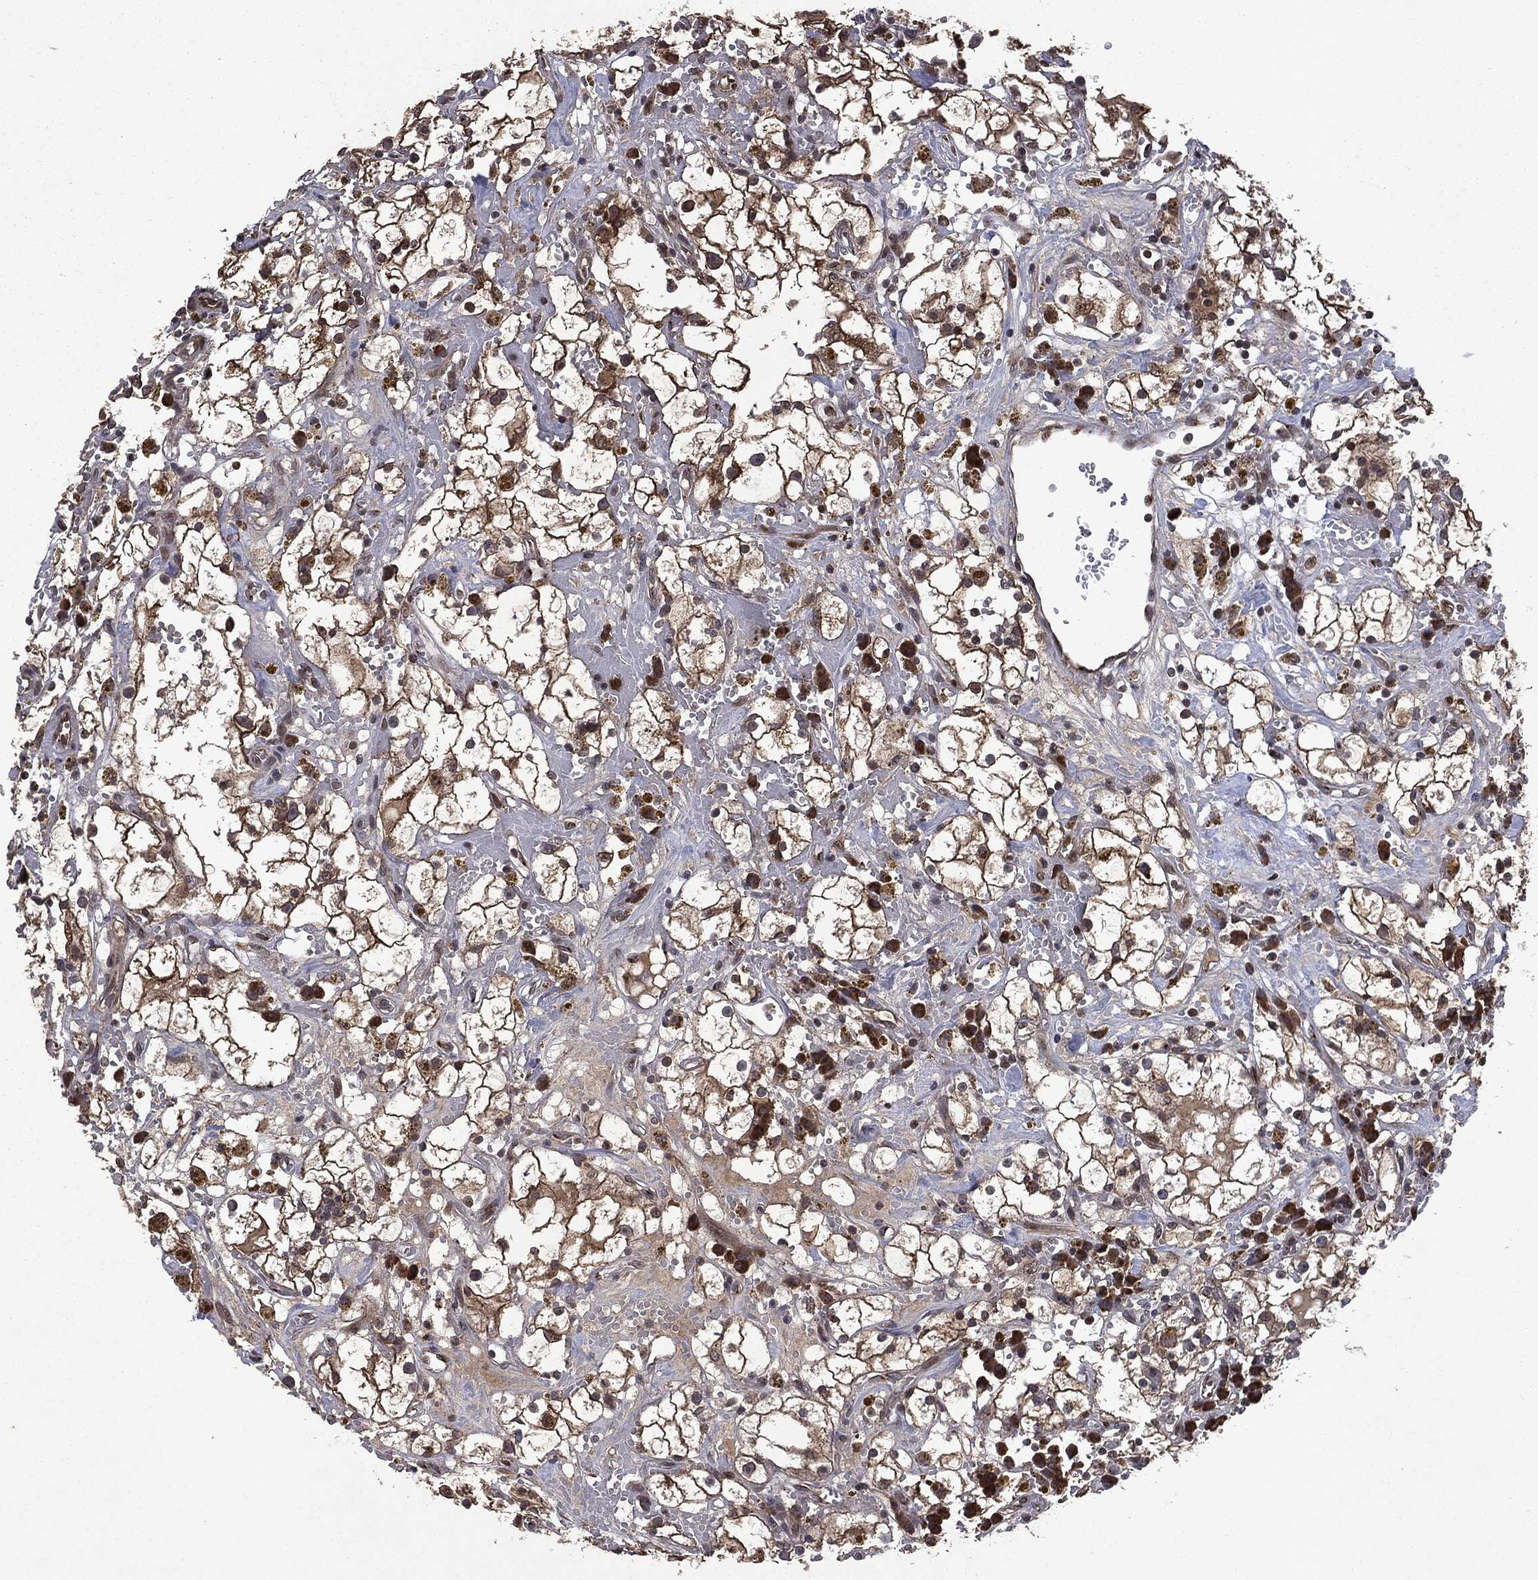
{"staining": {"intensity": "strong", "quantity": ">75%", "location": "cytoplasmic/membranous"}, "tissue": "renal cancer", "cell_type": "Tumor cells", "image_type": "cancer", "snomed": [{"axis": "morphology", "description": "Adenocarcinoma, NOS"}, {"axis": "topography", "description": "Kidney"}], "caption": "Approximately >75% of tumor cells in human renal cancer demonstrate strong cytoplasmic/membranous protein expression as visualized by brown immunohistochemical staining.", "gene": "PLPPR2", "patient": {"sex": "male", "age": 56}}